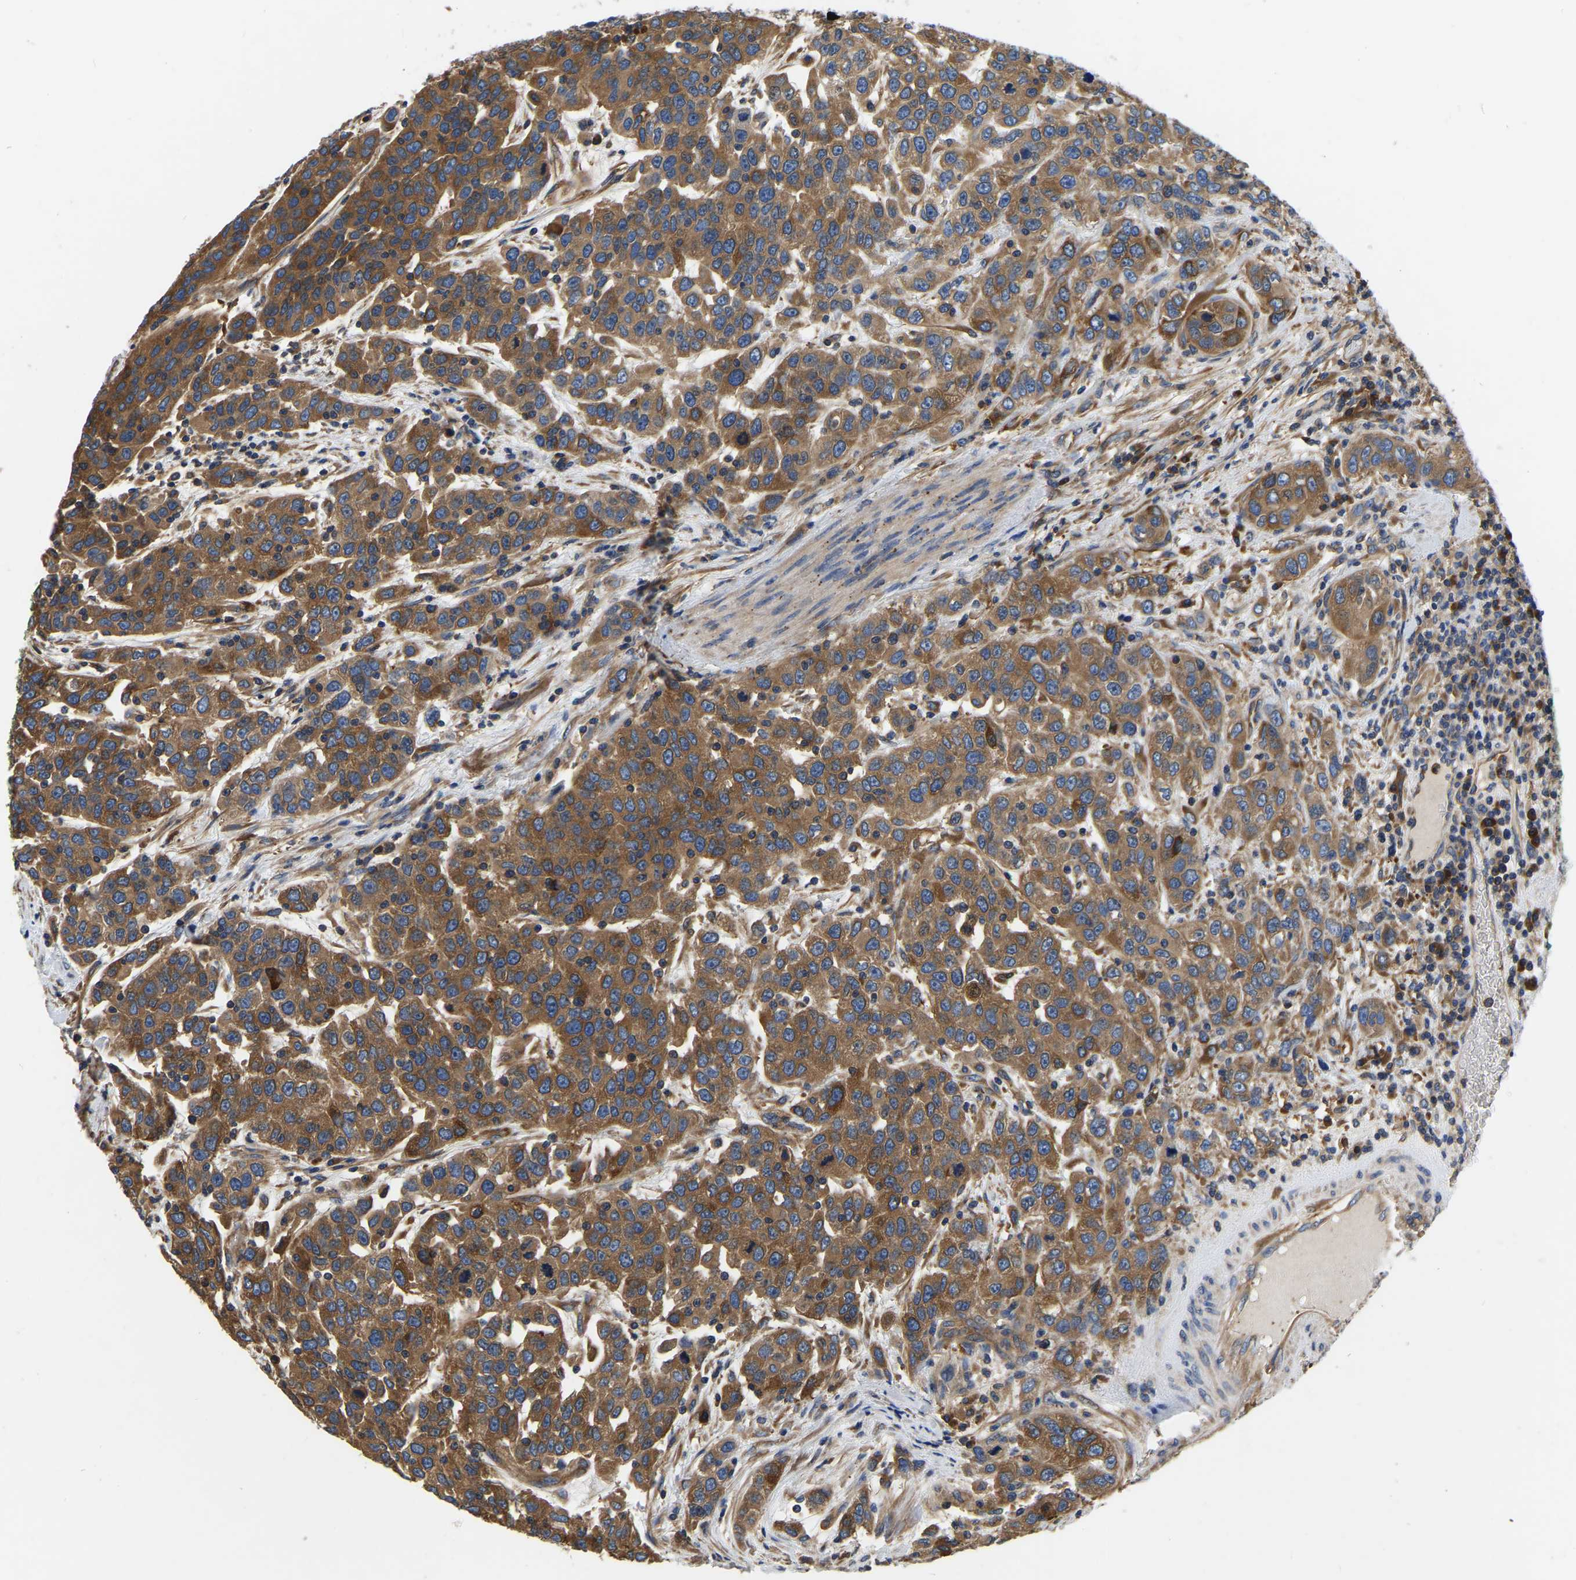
{"staining": {"intensity": "moderate", "quantity": ">75%", "location": "cytoplasmic/membranous"}, "tissue": "urothelial cancer", "cell_type": "Tumor cells", "image_type": "cancer", "snomed": [{"axis": "morphology", "description": "Urothelial carcinoma, High grade"}, {"axis": "topography", "description": "Urinary bladder"}], "caption": "Tumor cells show moderate cytoplasmic/membranous expression in about >75% of cells in urothelial cancer.", "gene": "GARS1", "patient": {"sex": "female", "age": 80}}